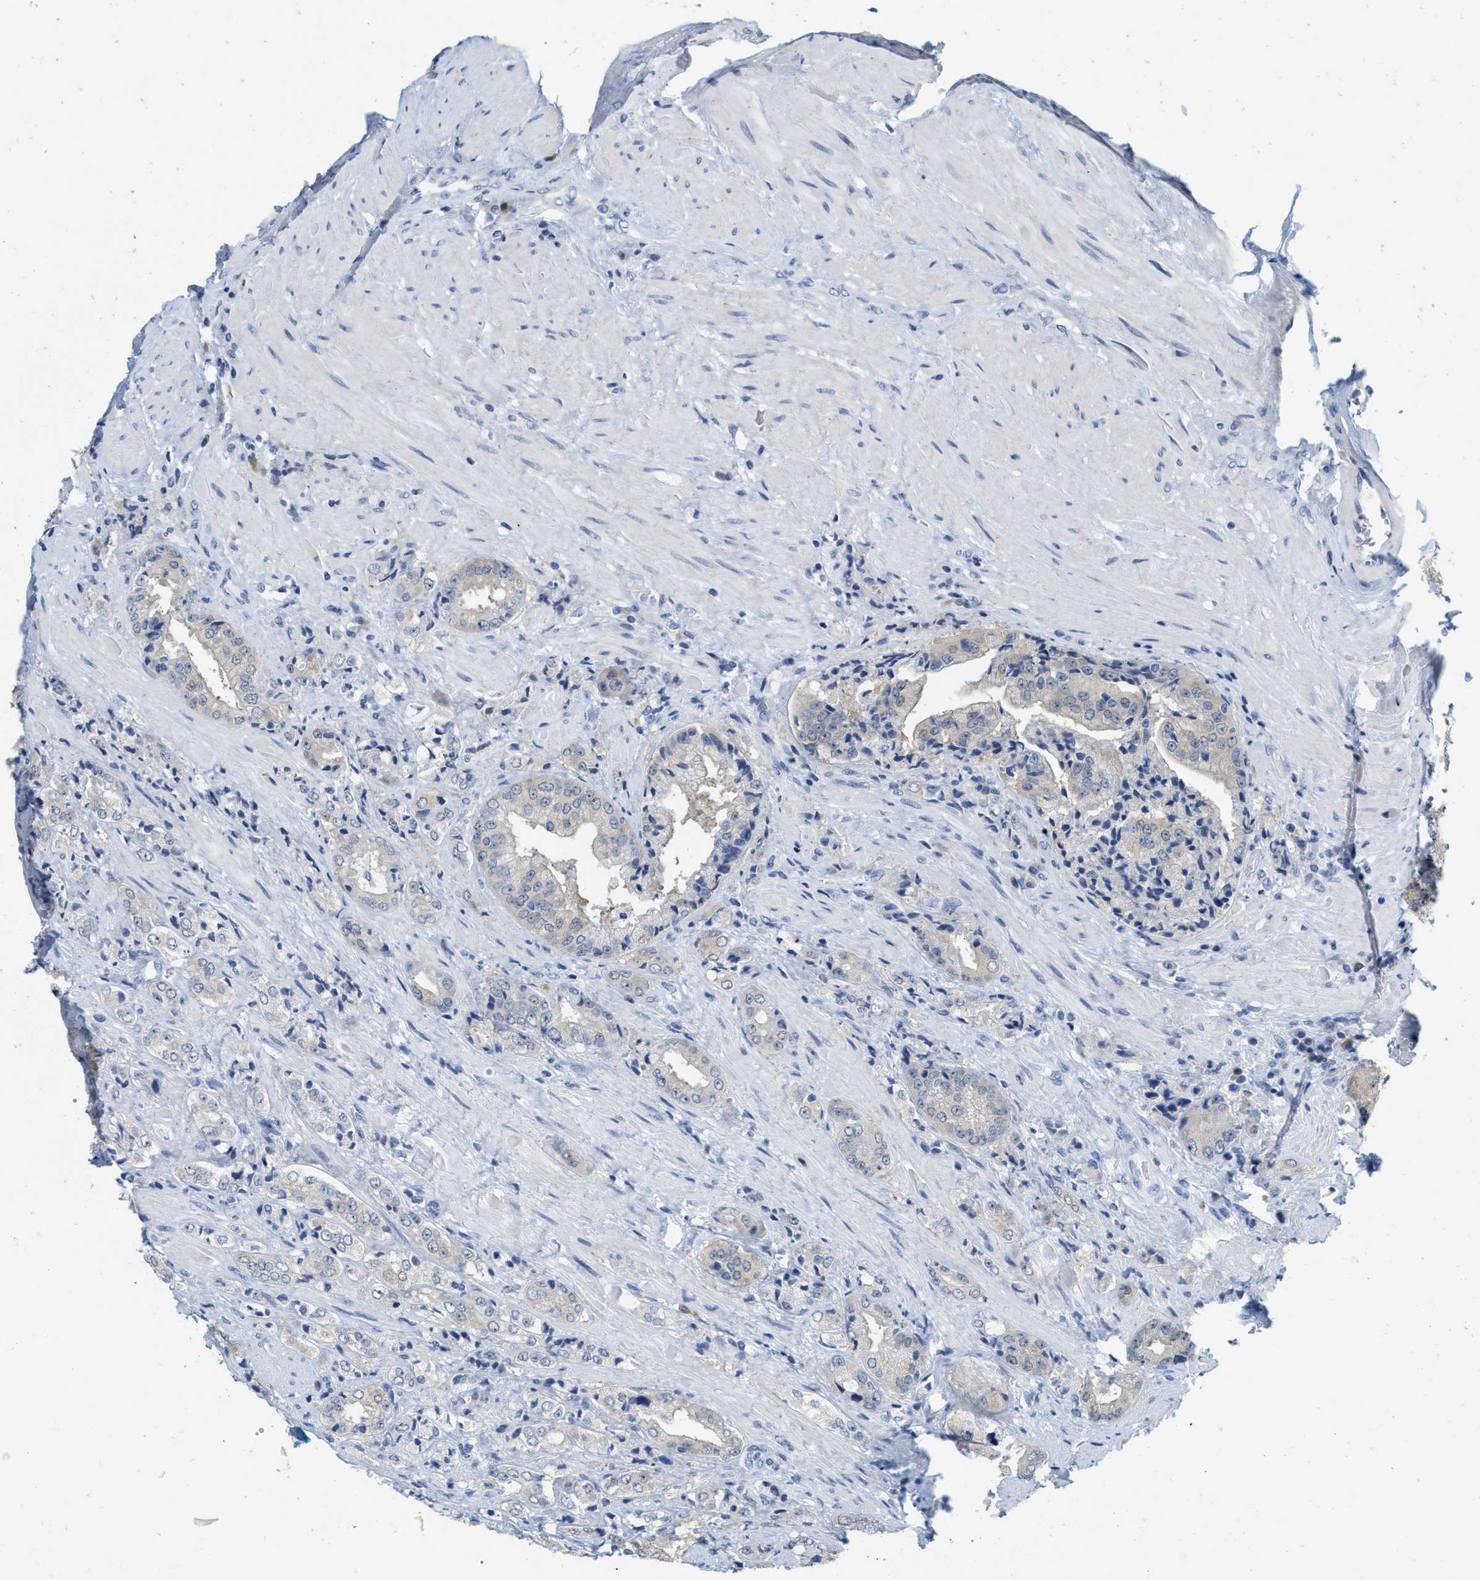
{"staining": {"intensity": "negative", "quantity": "none", "location": "none"}, "tissue": "prostate cancer", "cell_type": "Tumor cells", "image_type": "cancer", "snomed": [{"axis": "morphology", "description": "Adenocarcinoma, High grade"}, {"axis": "topography", "description": "Prostate"}], "caption": "This is a micrograph of IHC staining of prostate cancer (high-grade adenocarcinoma), which shows no expression in tumor cells.", "gene": "ABCB11", "patient": {"sex": "male", "age": 61}}